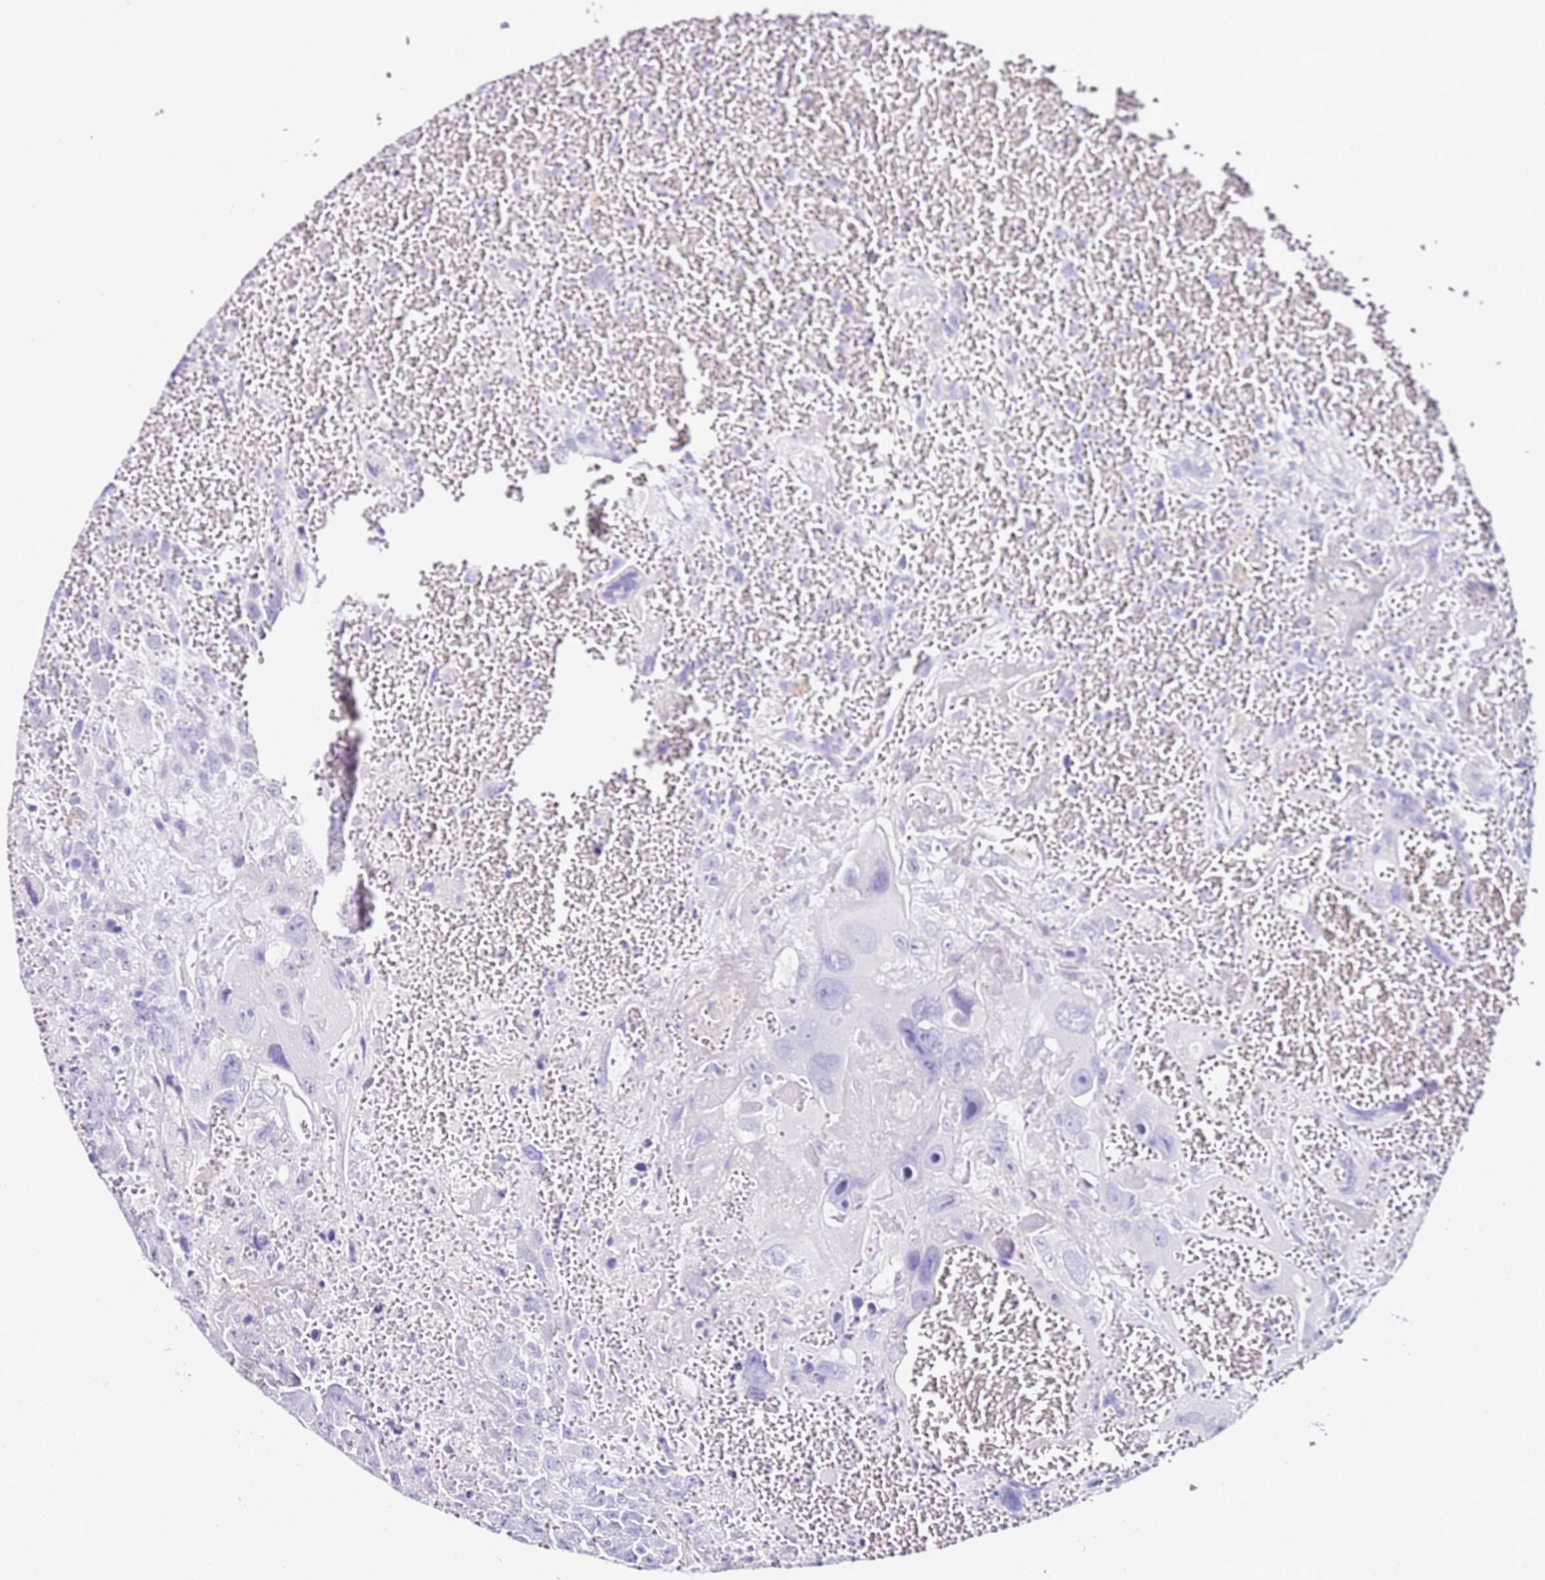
{"staining": {"intensity": "negative", "quantity": "none", "location": "none"}, "tissue": "testis cancer", "cell_type": "Tumor cells", "image_type": "cancer", "snomed": [{"axis": "morphology", "description": "Carcinoma, Embryonal, NOS"}, {"axis": "topography", "description": "Testis"}], "caption": "There is no significant staining in tumor cells of testis cancer (embryonal carcinoma). (Stains: DAB (3,3'-diaminobenzidine) immunohistochemistry with hematoxylin counter stain, Microscopy: brightfield microscopy at high magnification).", "gene": "PTBP2", "patient": {"sex": "male", "age": 28}}